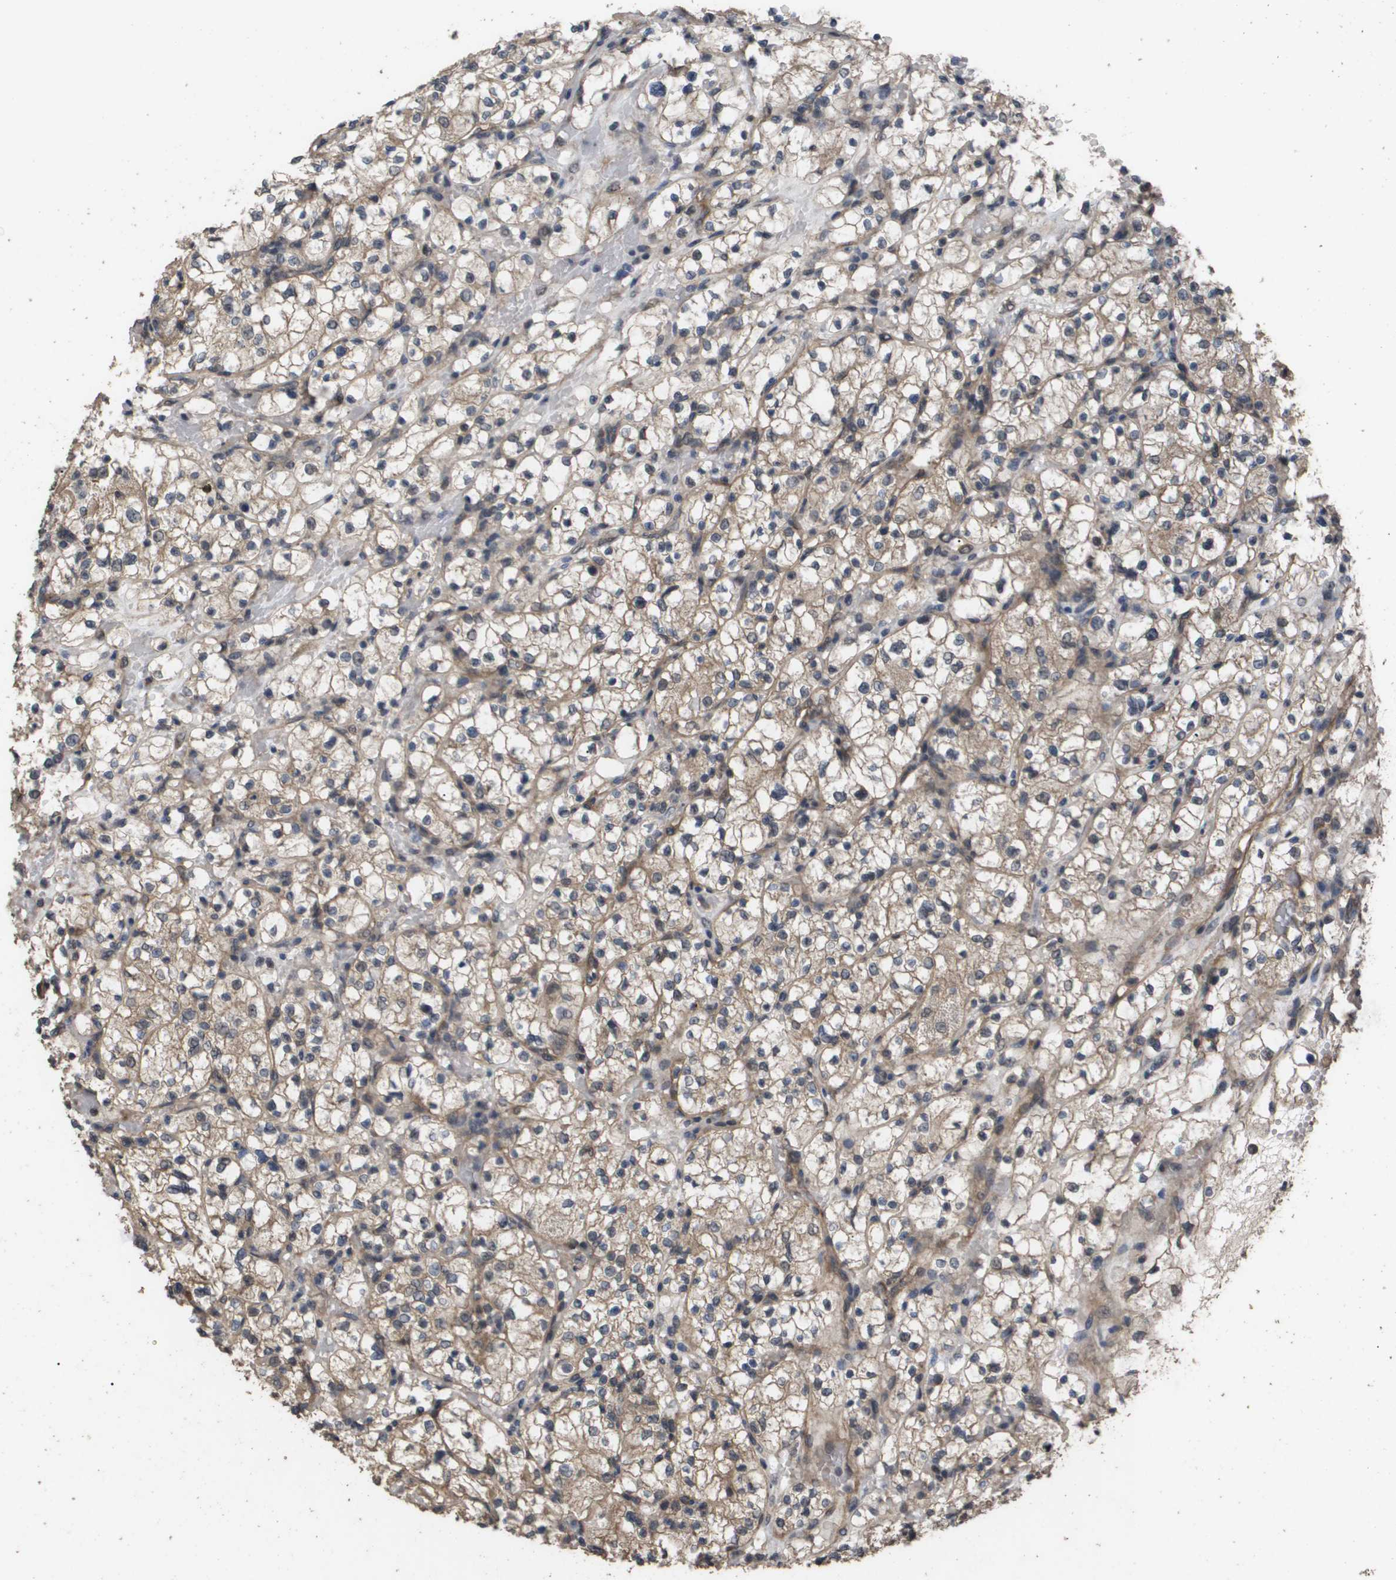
{"staining": {"intensity": "moderate", "quantity": ">75%", "location": "cytoplasmic/membranous"}, "tissue": "renal cancer", "cell_type": "Tumor cells", "image_type": "cancer", "snomed": [{"axis": "morphology", "description": "Adenocarcinoma, NOS"}, {"axis": "topography", "description": "Kidney"}], "caption": "Brown immunohistochemical staining in human renal adenocarcinoma demonstrates moderate cytoplasmic/membranous expression in about >75% of tumor cells.", "gene": "CUL5", "patient": {"sex": "female", "age": 60}}